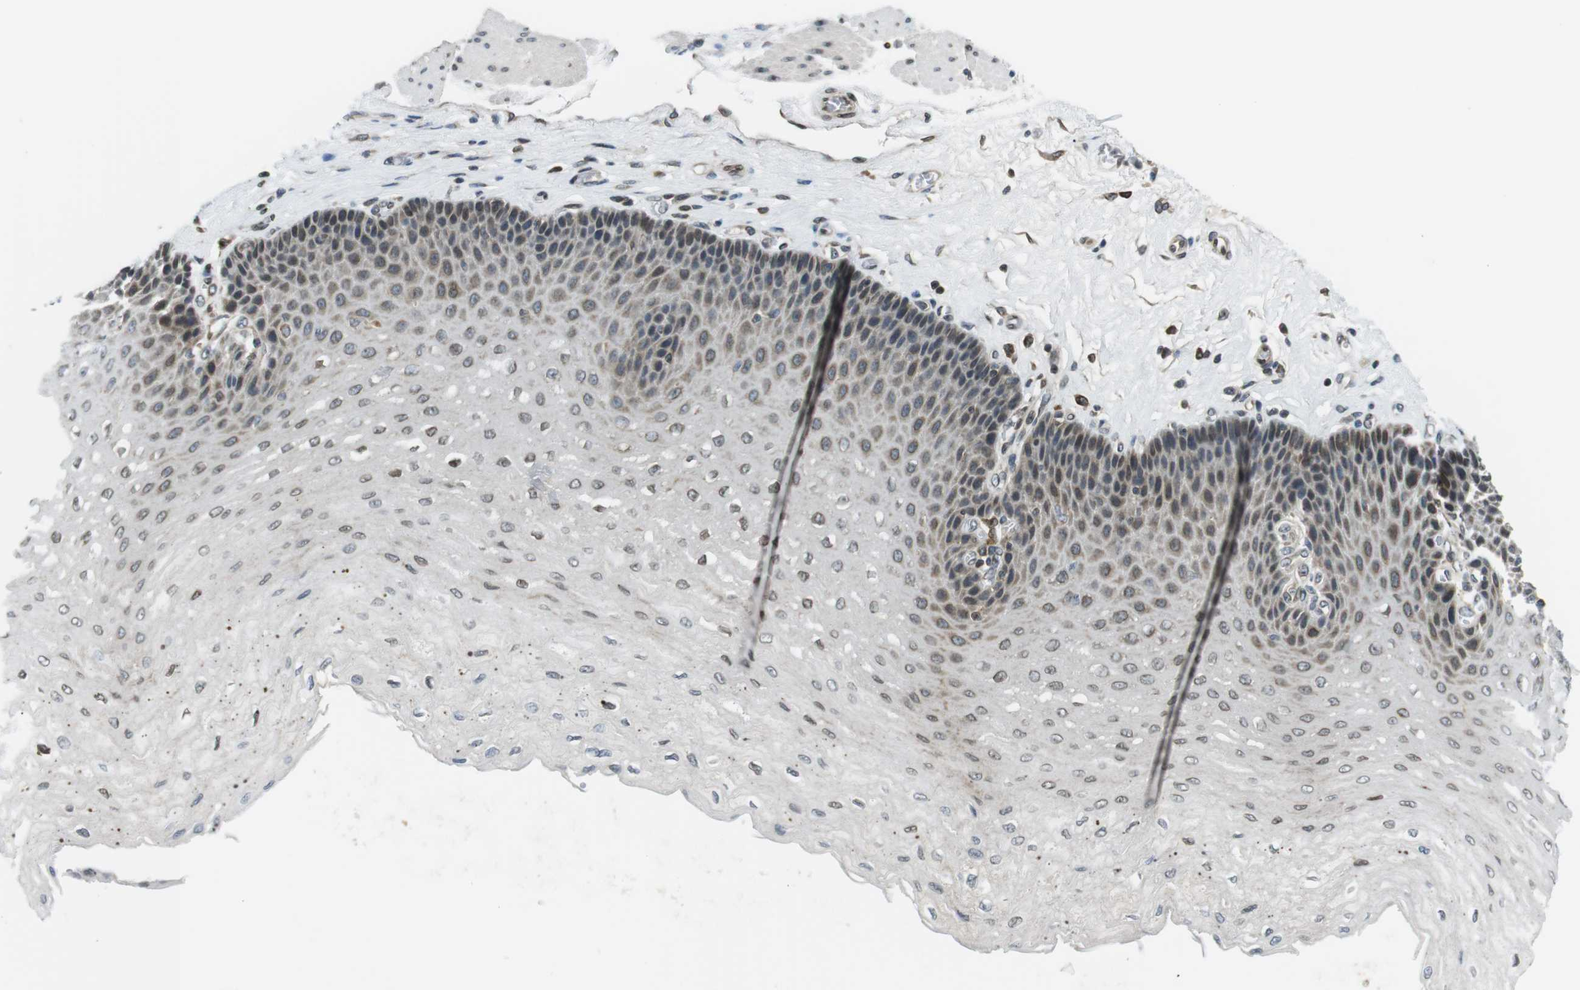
{"staining": {"intensity": "moderate", "quantity": "25%-75%", "location": "cytoplasmic/membranous,nuclear"}, "tissue": "esophagus", "cell_type": "Squamous epithelial cells", "image_type": "normal", "snomed": [{"axis": "morphology", "description": "Normal tissue, NOS"}, {"axis": "topography", "description": "Esophagus"}], "caption": "Protein positivity by IHC reveals moderate cytoplasmic/membranous,nuclear expression in about 25%-75% of squamous epithelial cells in benign esophagus.", "gene": "TMX4", "patient": {"sex": "female", "age": 72}}